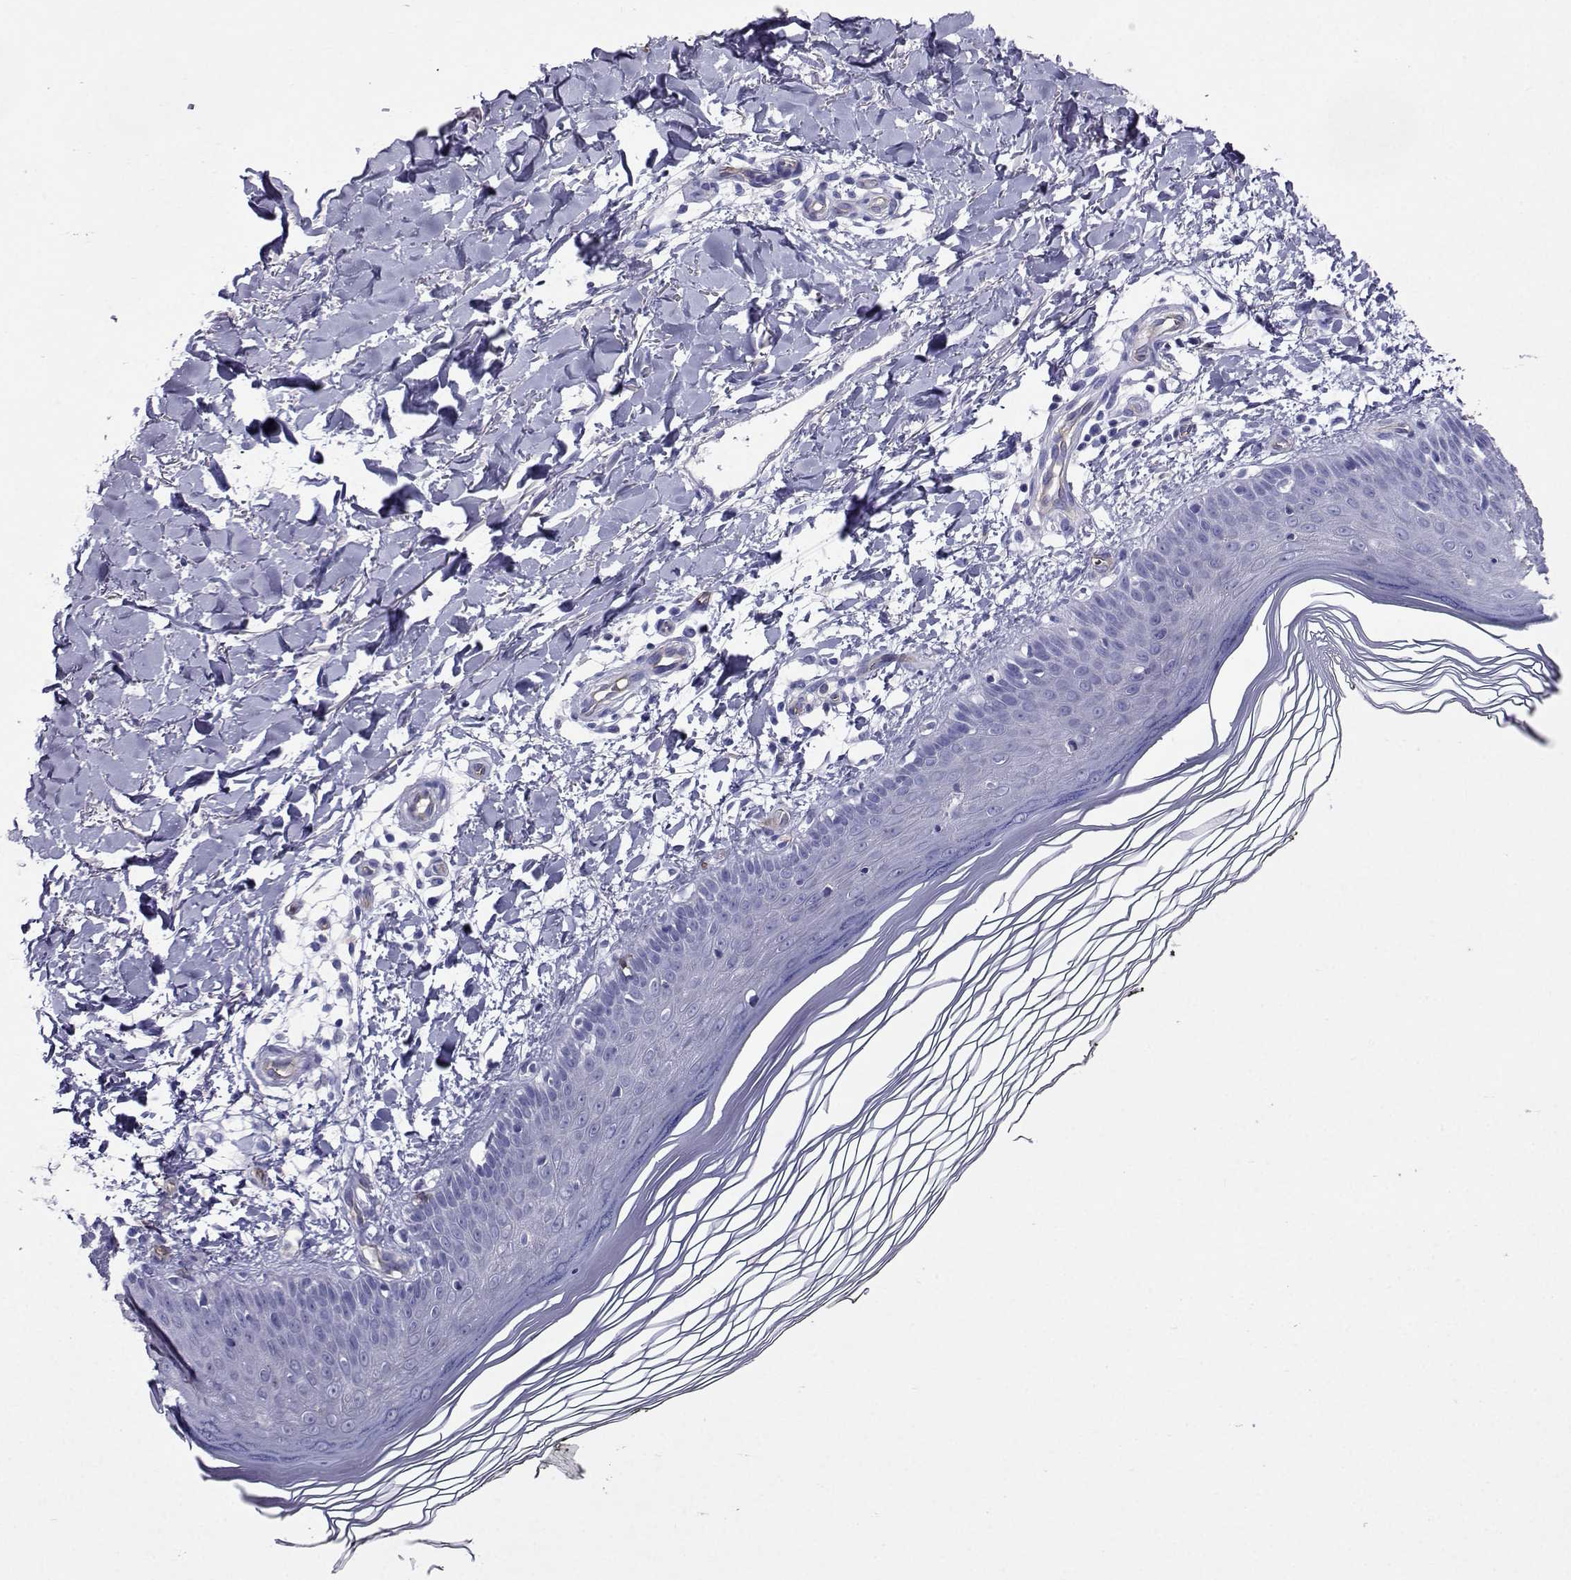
{"staining": {"intensity": "negative", "quantity": "none", "location": "none"}, "tissue": "skin", "cell_type": "Fibroblasts", "image_type": "normal", "snomed": [{"axis": "morphology", "description": "Normal tissue, NOS"}, {"axis": "topography", "description": "Skin"}], "caption": "Immunohistochemistry photomicrograph of unremarkable skin: skin stained with DAB (3,3'-diaminobenzidine) demonstrates no significant protein positivity in fibroblasts.", "gene": "CLUL1", "patient": {"sex": "female", "age": 62}}